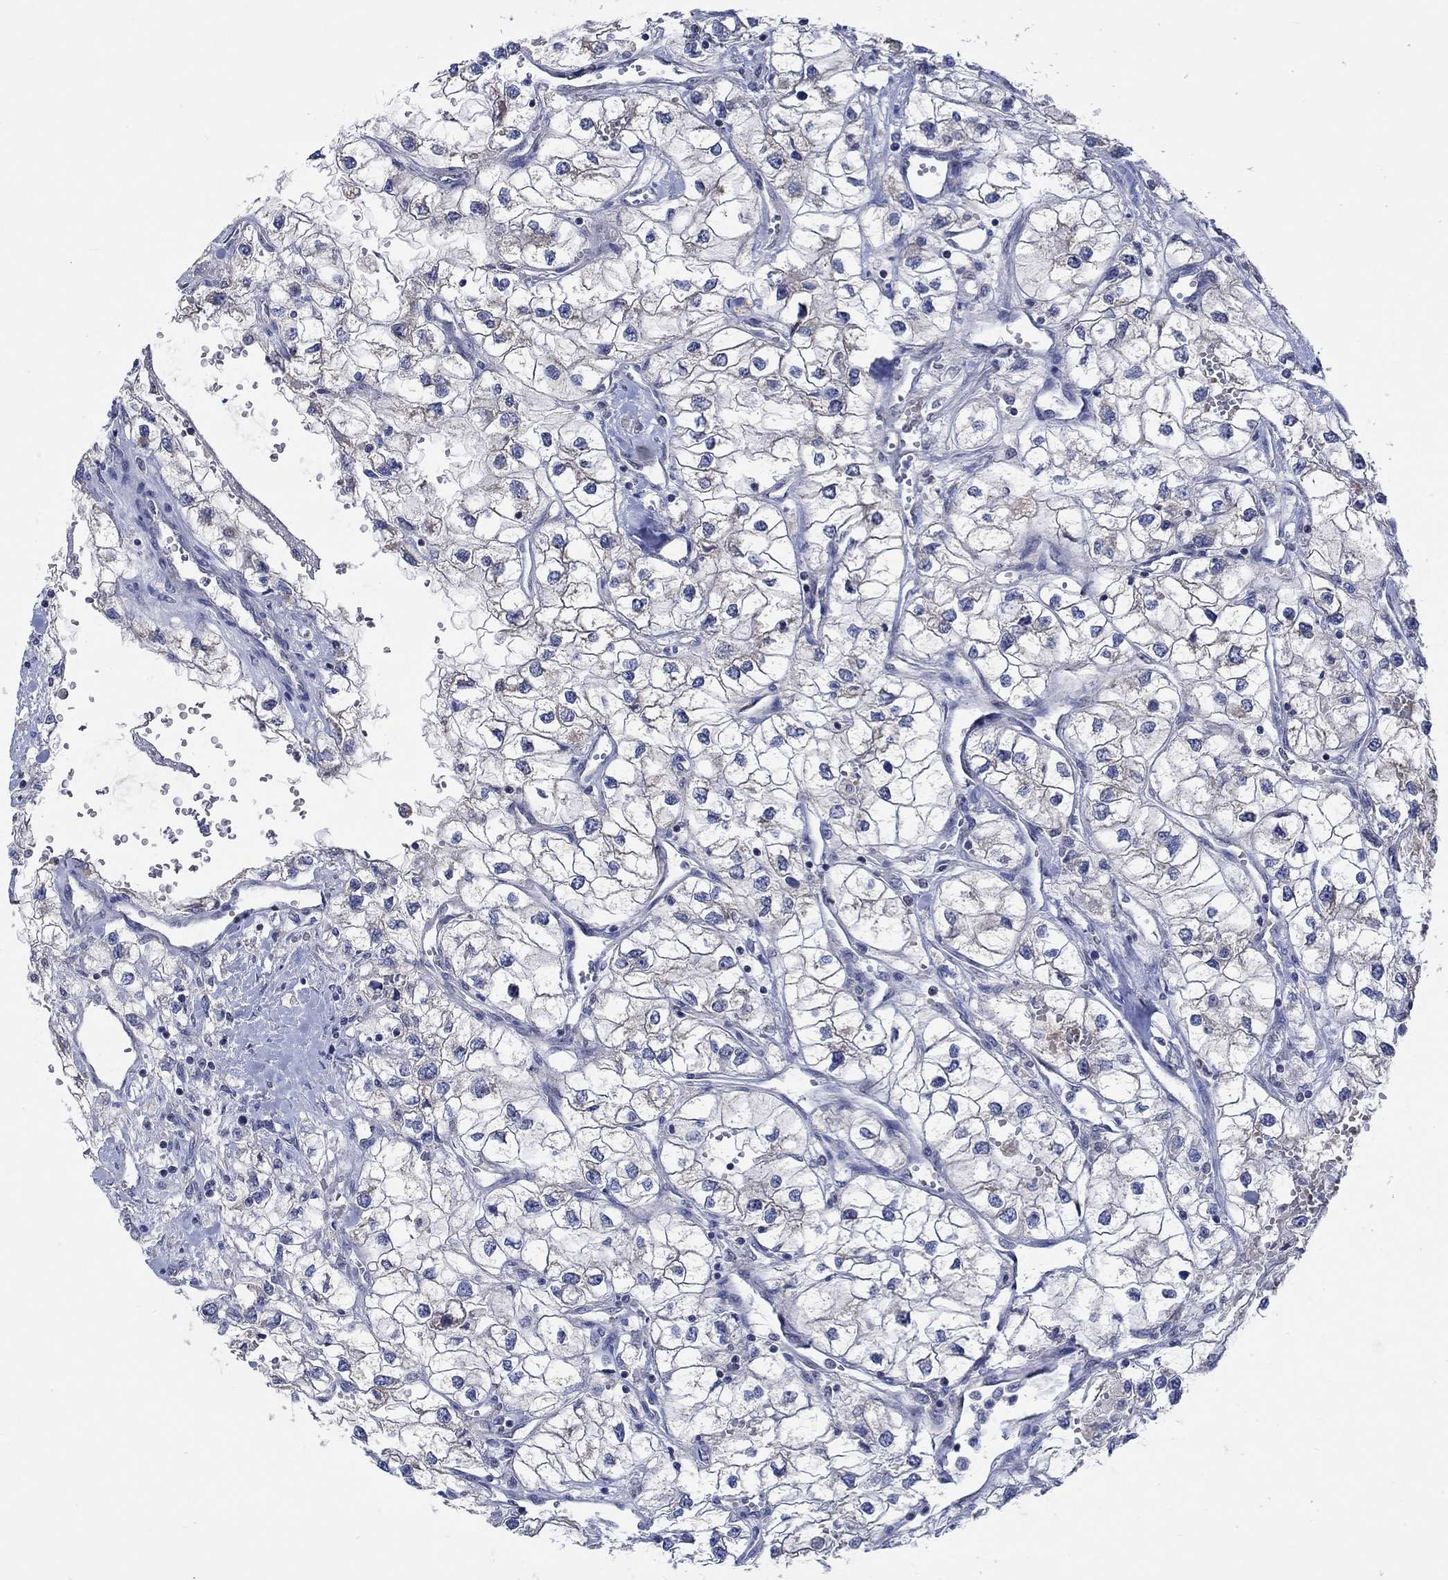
{"staining": {"intensity": "weak", "quantity": "<25%", "location": "cytoplasmic/membranous"}, "tissue": "renal cancer", "cell_type": "Tumor cells", "image_type": "cancer", "snomed": [{"axis": "morphology", "description": "Adenocarcinoma, NOS"}, {"axis": "topography", "description": "Kidney"}], "caption": "Histopathology image shows no significant protein staining in tumor cells of renal adenocarcinoma. (Stains: DAB IHC with hematoxylin counter stain, Microscopy: brightfield microscopy at high magnification).", "gene": "WASF1", "patient": {"sex": "male", "age": 59}}